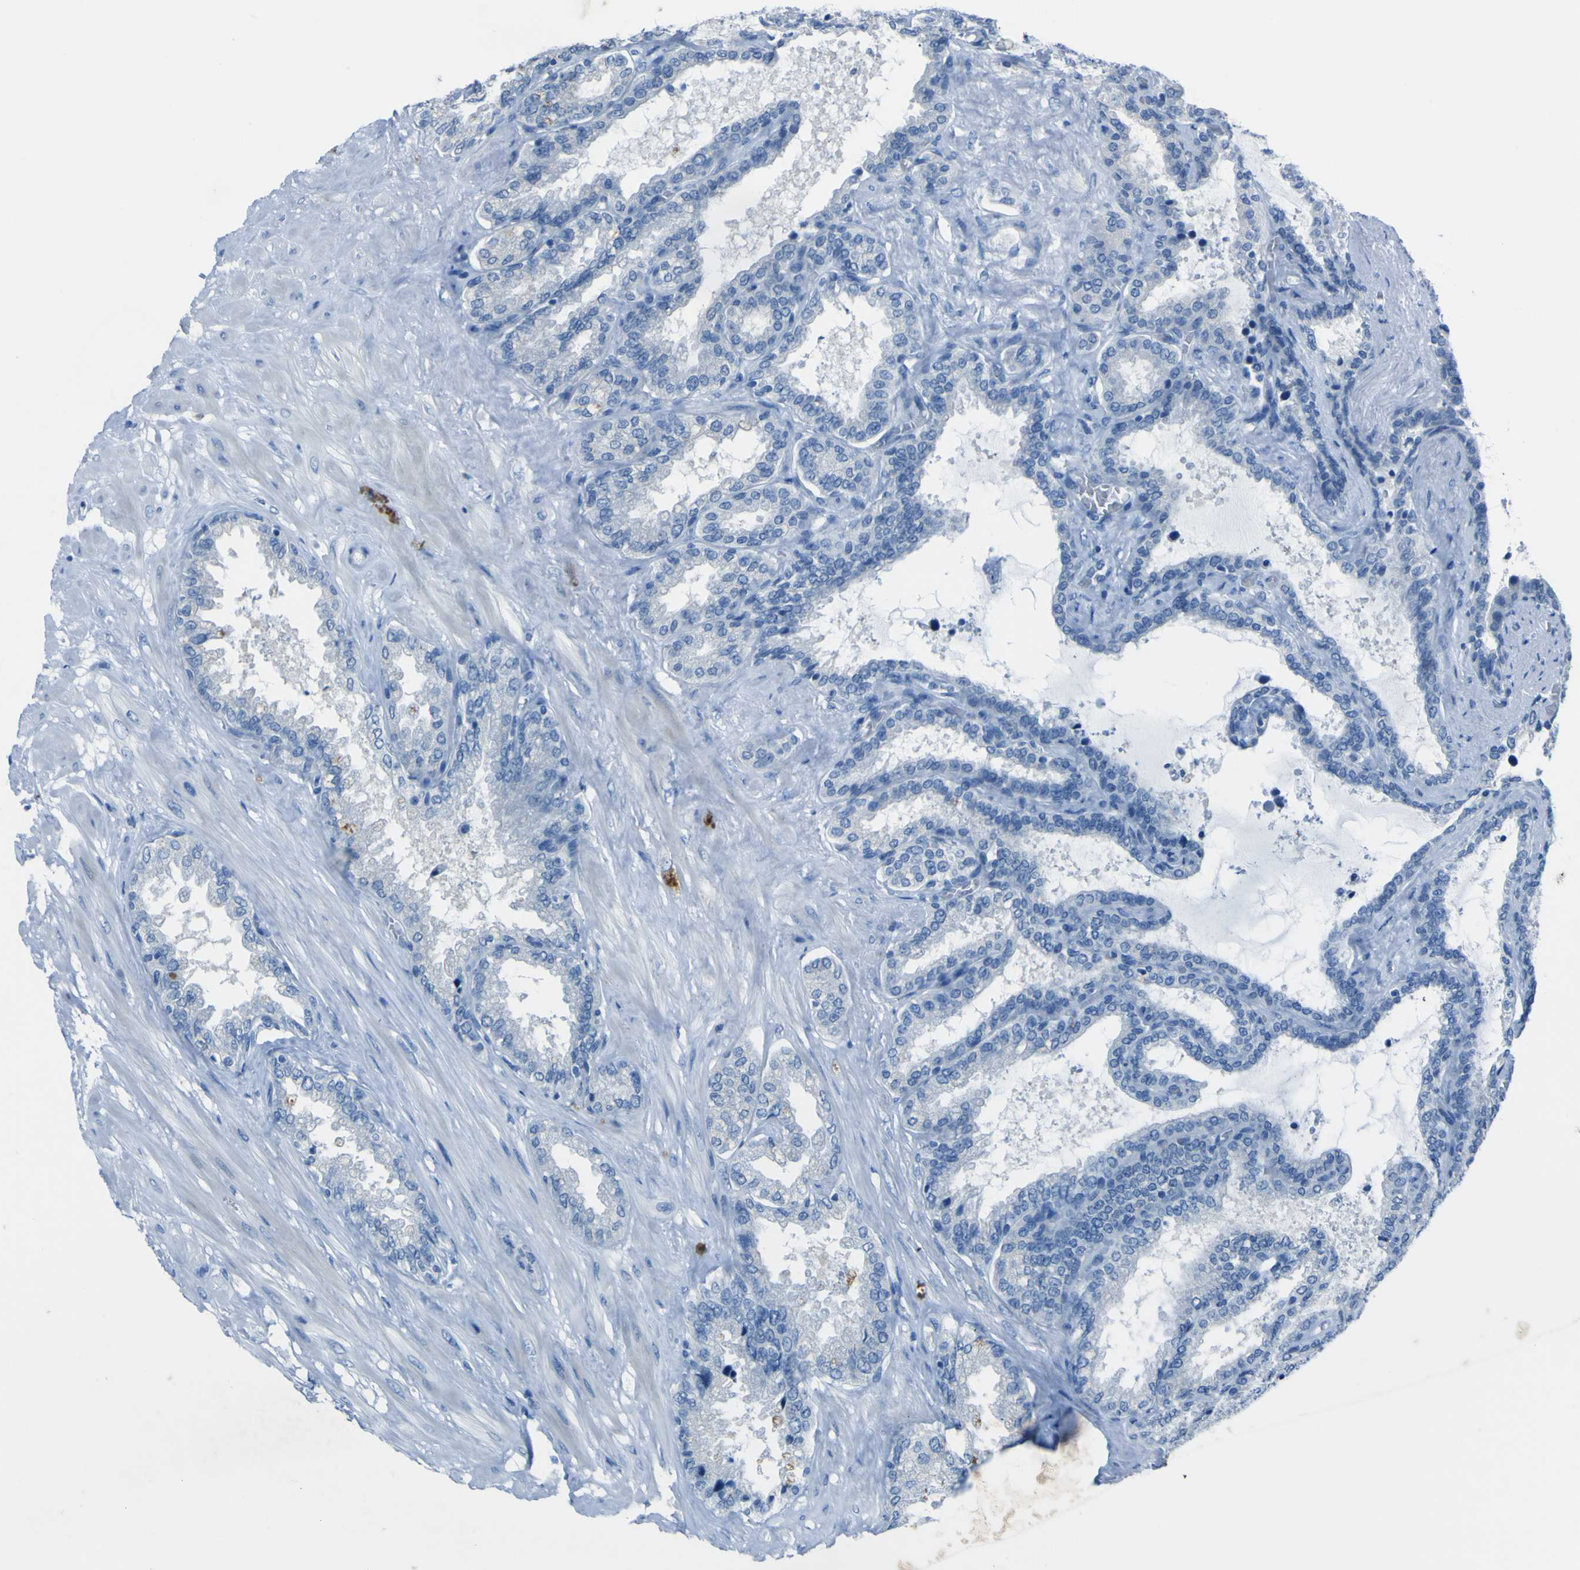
{"staining": {"intensity": "negative", "quantity": "none", "location": "none"}, "tissue": "seminal vesicle", "cell_type": "Glandular cells", "image_type": "normal", "snomed": [{"axis": "morphology", "description": "Normal tissue, NOS"}, {"axis": "topography", "description": "Seminal veicle"}], "caption": "IHC of benign human seminal vesicle exhibits no expression in glandular cells.", "gene": "PHKG1", "patient": {"sex": "male", "age": 46}}